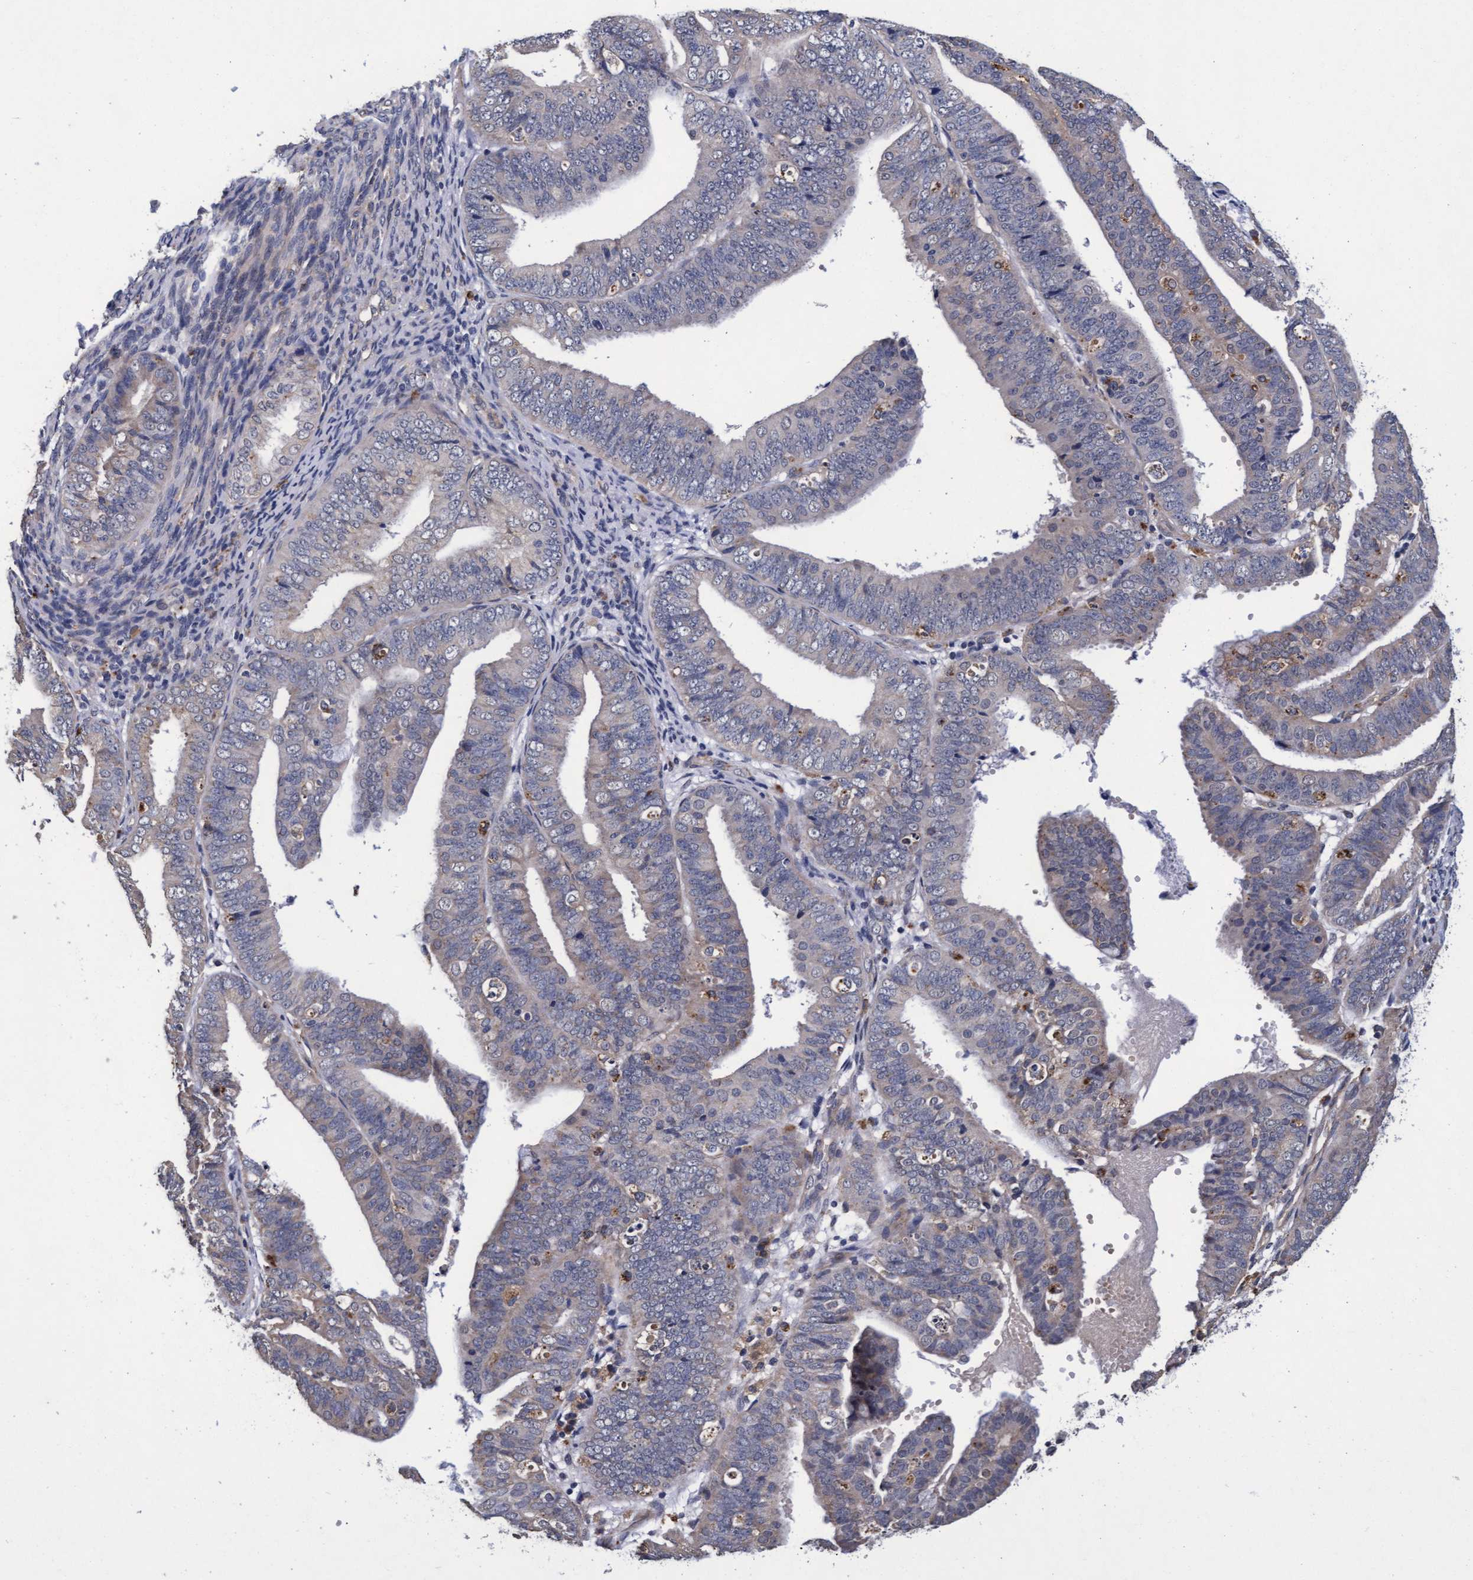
{"staining": {"intensity": "negative", "quantity": "none", "location": "none"}, "tissue": "endometrial cancer", "cell_type": "Tumor cells", "image_type": "cancer", "snomed": [{"axis": "morphology", "description": "Adenocarcinoma, NOS"}, {"axis": "topography", "description": "Endometrium"}], "caption": "A high-resolution micrograph shows immunohistochemistry (IHC) staining of endometrial cancer, which shows no significant expression in tumor cells.", "gene": "CPQ", "patient": {"sex": "female", "age": 63}}